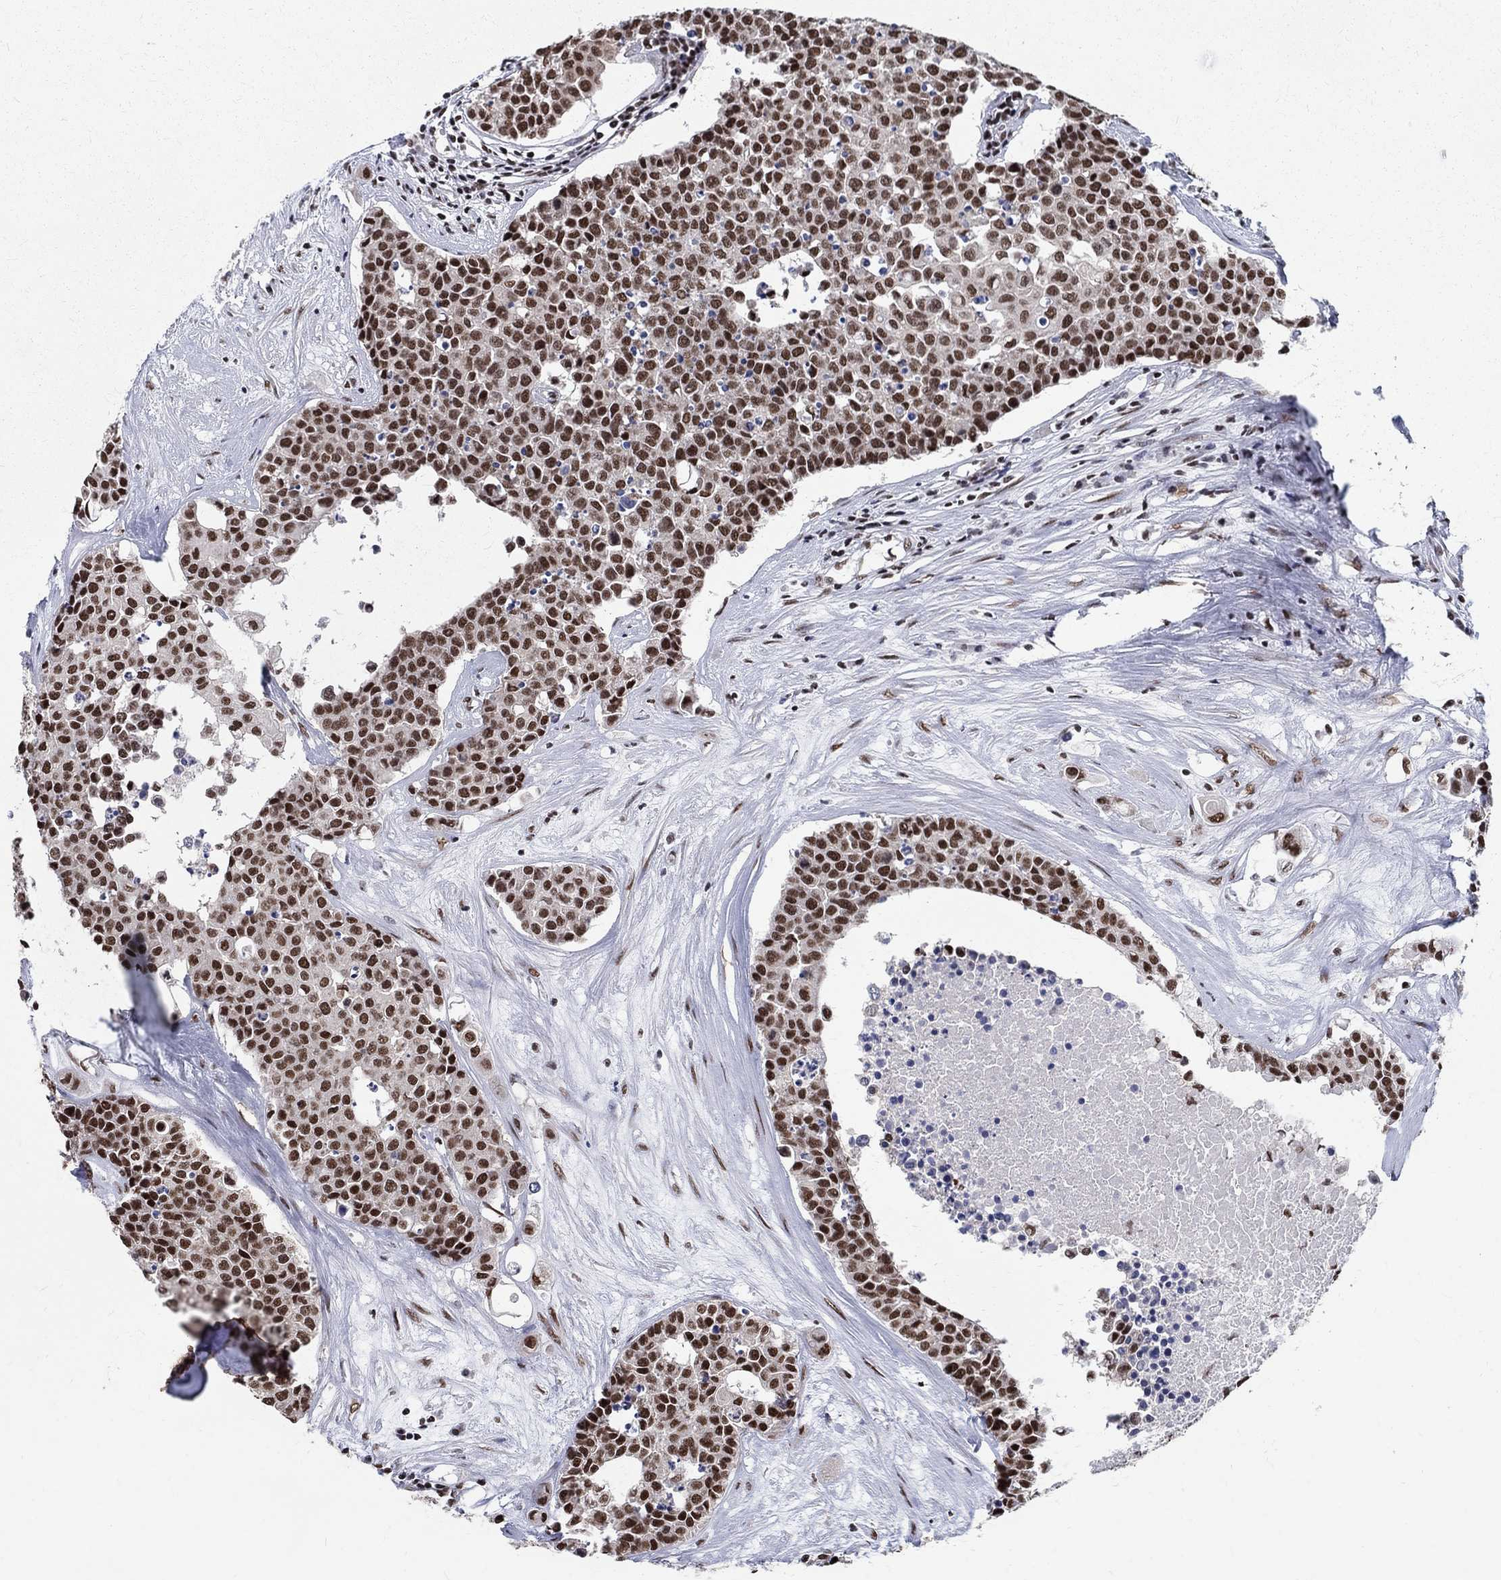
{"staining": {"intensity": "strong", "quantity": "25%-75%", "location": "nuclear"}, "tissue": "carcinoid", "cell_type": "Tumor cells", "image_type": "cancer", "snomed": [{"axis": "morphology", "description": "Carcinoid, malignant, NOS"}, {"axis": "topography", "description": "Colon"}], "caption": "Human carcinoid stained with a brown dye shows strong nuclear positive positivity in approximately 25%-75% of tumor cells.", "gene": "FBXO16", "patient": {"sex": "male", "age": 81}}